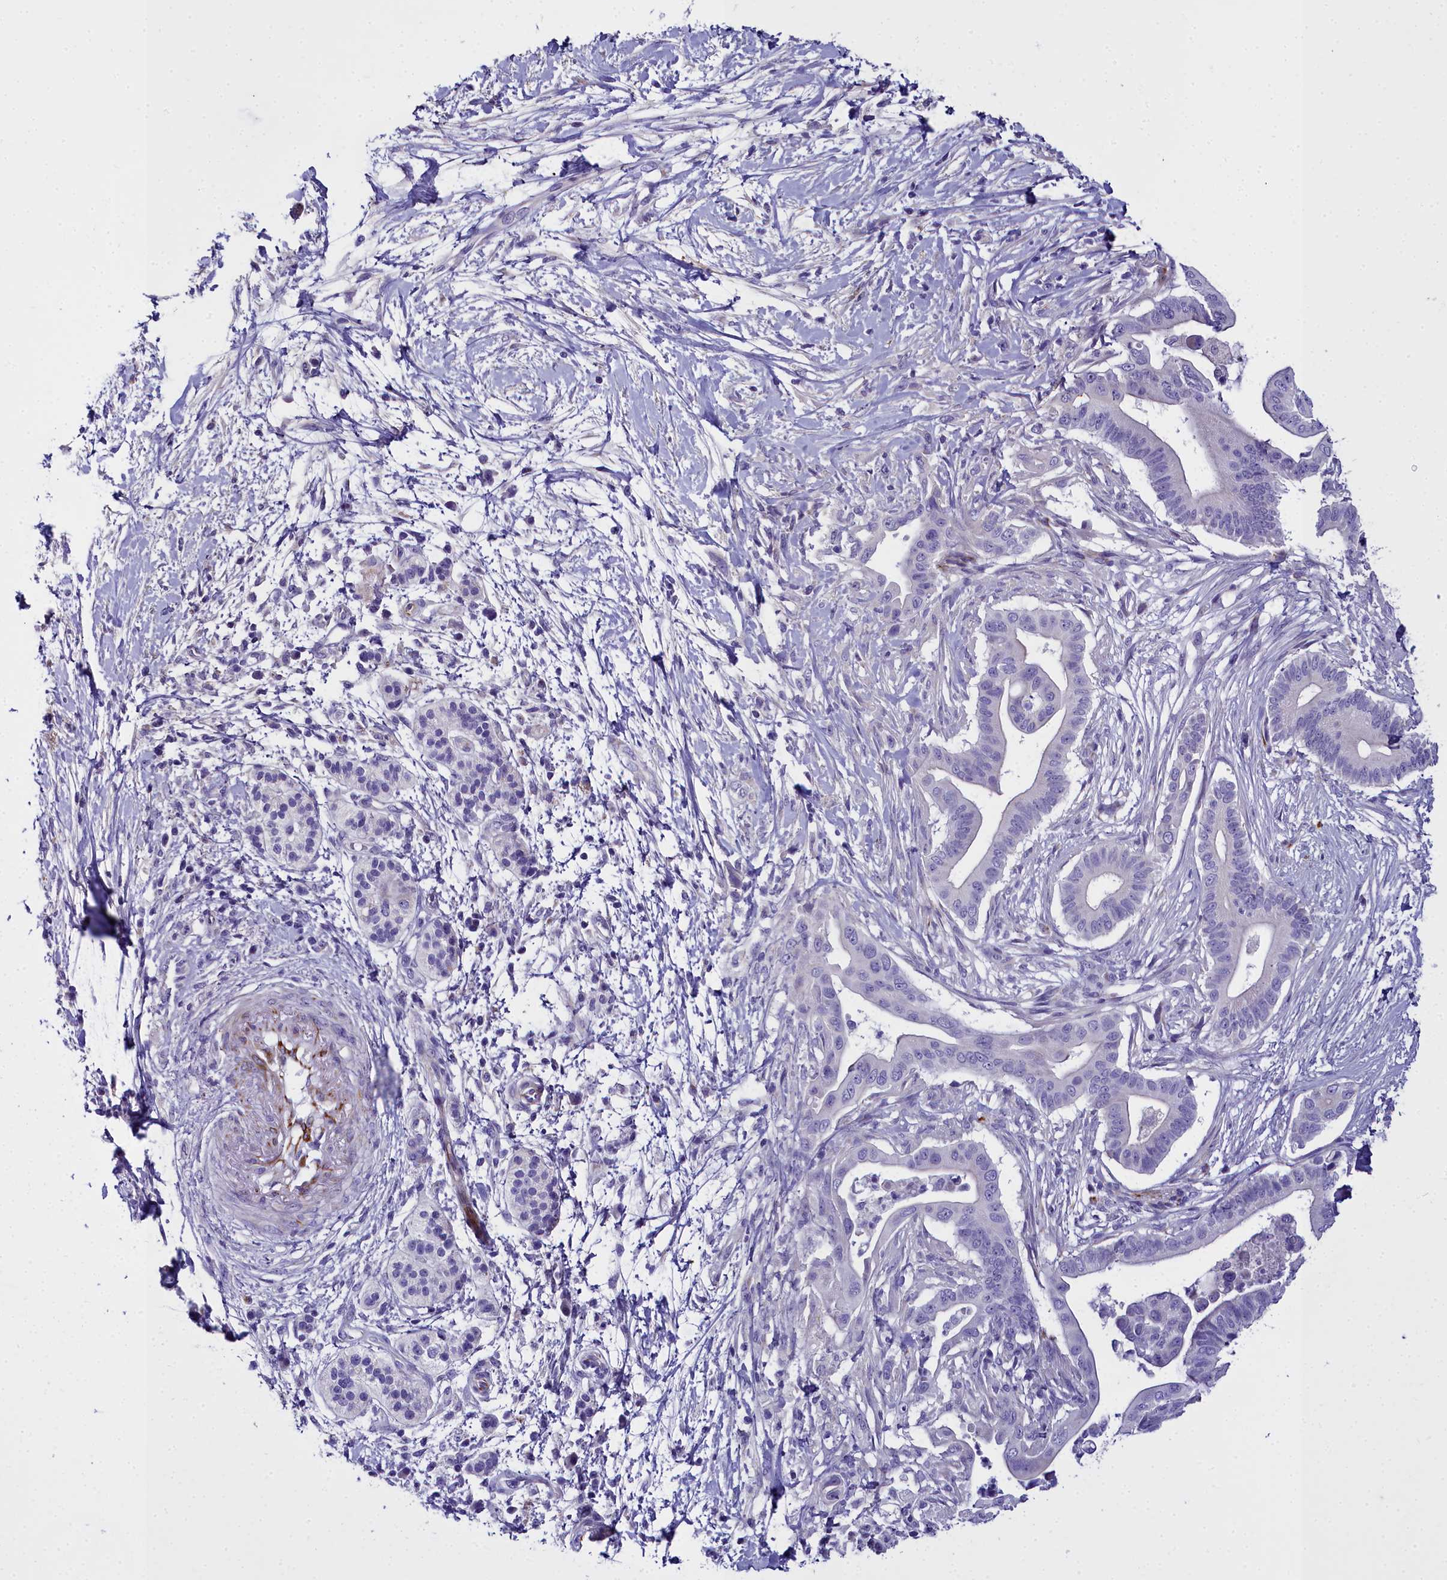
{"staining": {"intensity": "negative", "quantity": "none", "location": "none"}, "tissue": "pancreatic cancer", "cell_type": "Tumor cells", "image_type": "cancer", "snomed": [{"axis": "morphology", "description": "Adenocarcinoma, NOS"}, {"axis": "topography", "description": "Pancreas"}], "caption": "Tumor cells show no significant protein expression in adenocarcinoma (pancreatic).", "gene": "TIMM22", "patient": {"sex": "male", "age": 68}}